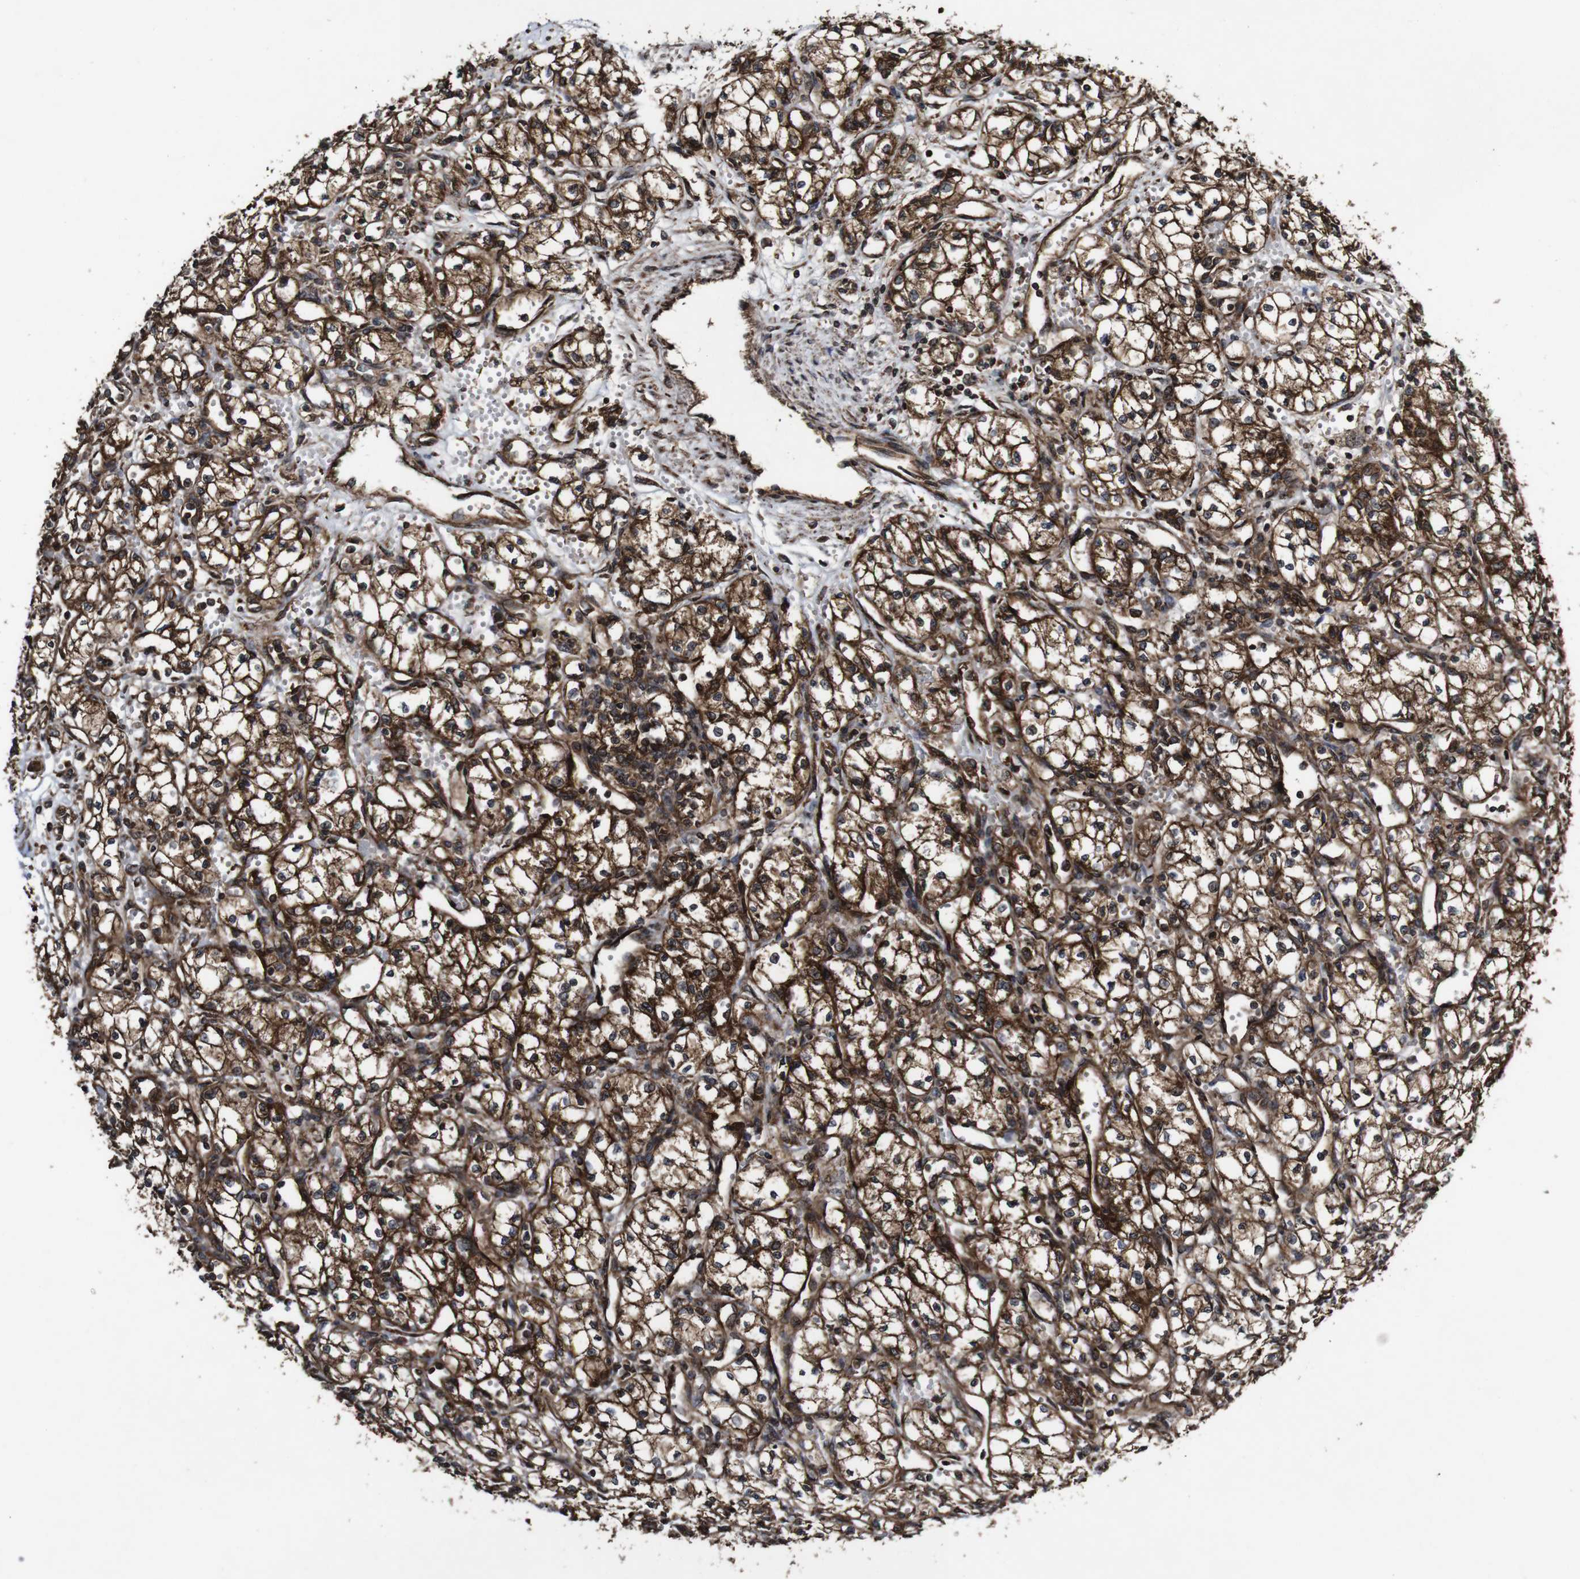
{"staining": {"intensity": "strong", "quantity": "25%-75%", "location": "cytoplasmic/membranous"}, "tissue": "renal cancer", "cell_type": "Tumor cells", "image_type": "cancer", "snomed": [{"axis": "morphology", "description": "Normal tissue, NOS"}, {"axis": "morphology", "description": "Adenocarcinoma, NOS"}, {"axis": "topography", "description": "Kidney"}], "caption": "Strong cytoplasmic/membranous protein positivity is appreciated in about 25%-75% of tumor cells in renal adenocarcinoma.", "gene": "BTN3A3", "patient": {"sex": "male", "age": 59}}